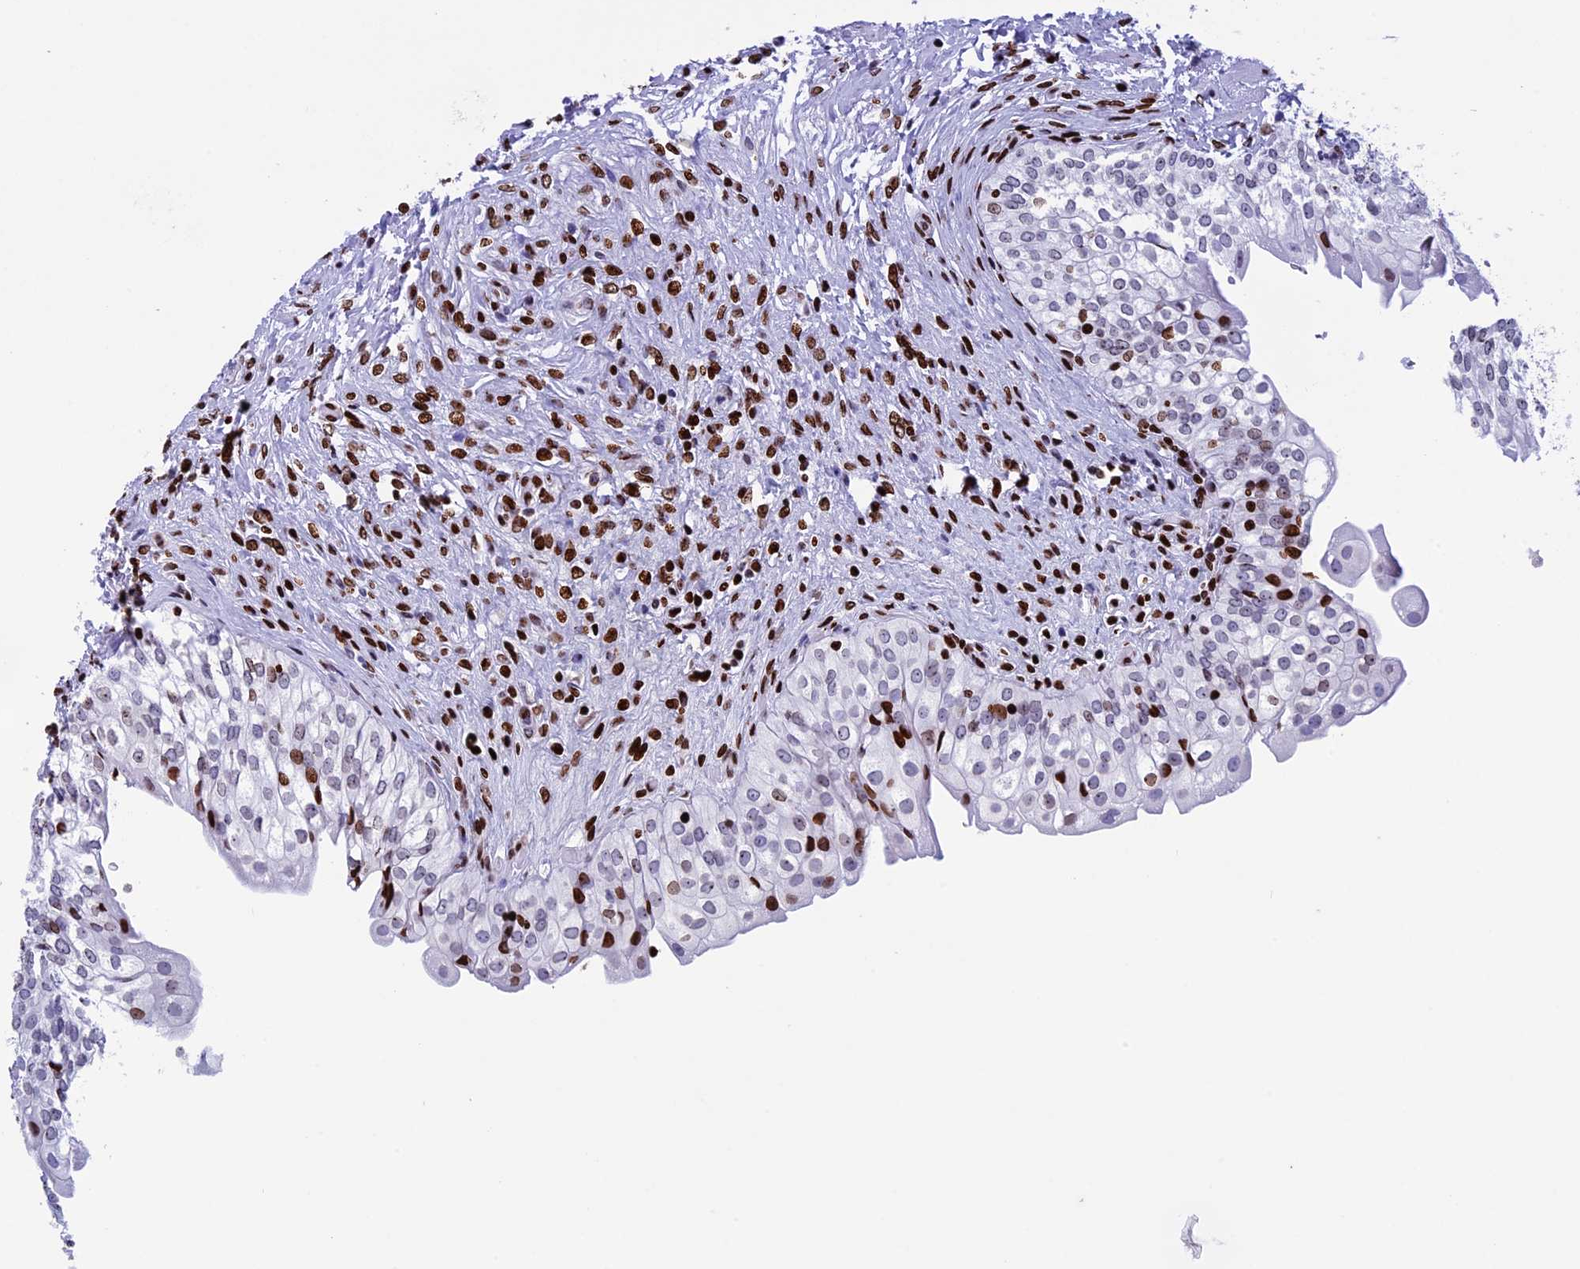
{"staining": {"intensity": "strong", "quantity": "<25%", "location": "nuclear"}, "tissue": "urinary bladder", "cell_type": "Urothelial cells", "image_type": "normal", "snomed": [{"axis": "morphology", "description": "Normal tissue, NOS"}, {"axis": "topography", "description": "Urinary bladder"}], "caption": "A brown stain labels strong nuclear positivity of a protein in urothelial cells of benign human urinary bladder.", "gene": "BTBD3", "patient": {"sex": "male", "age": 55}}